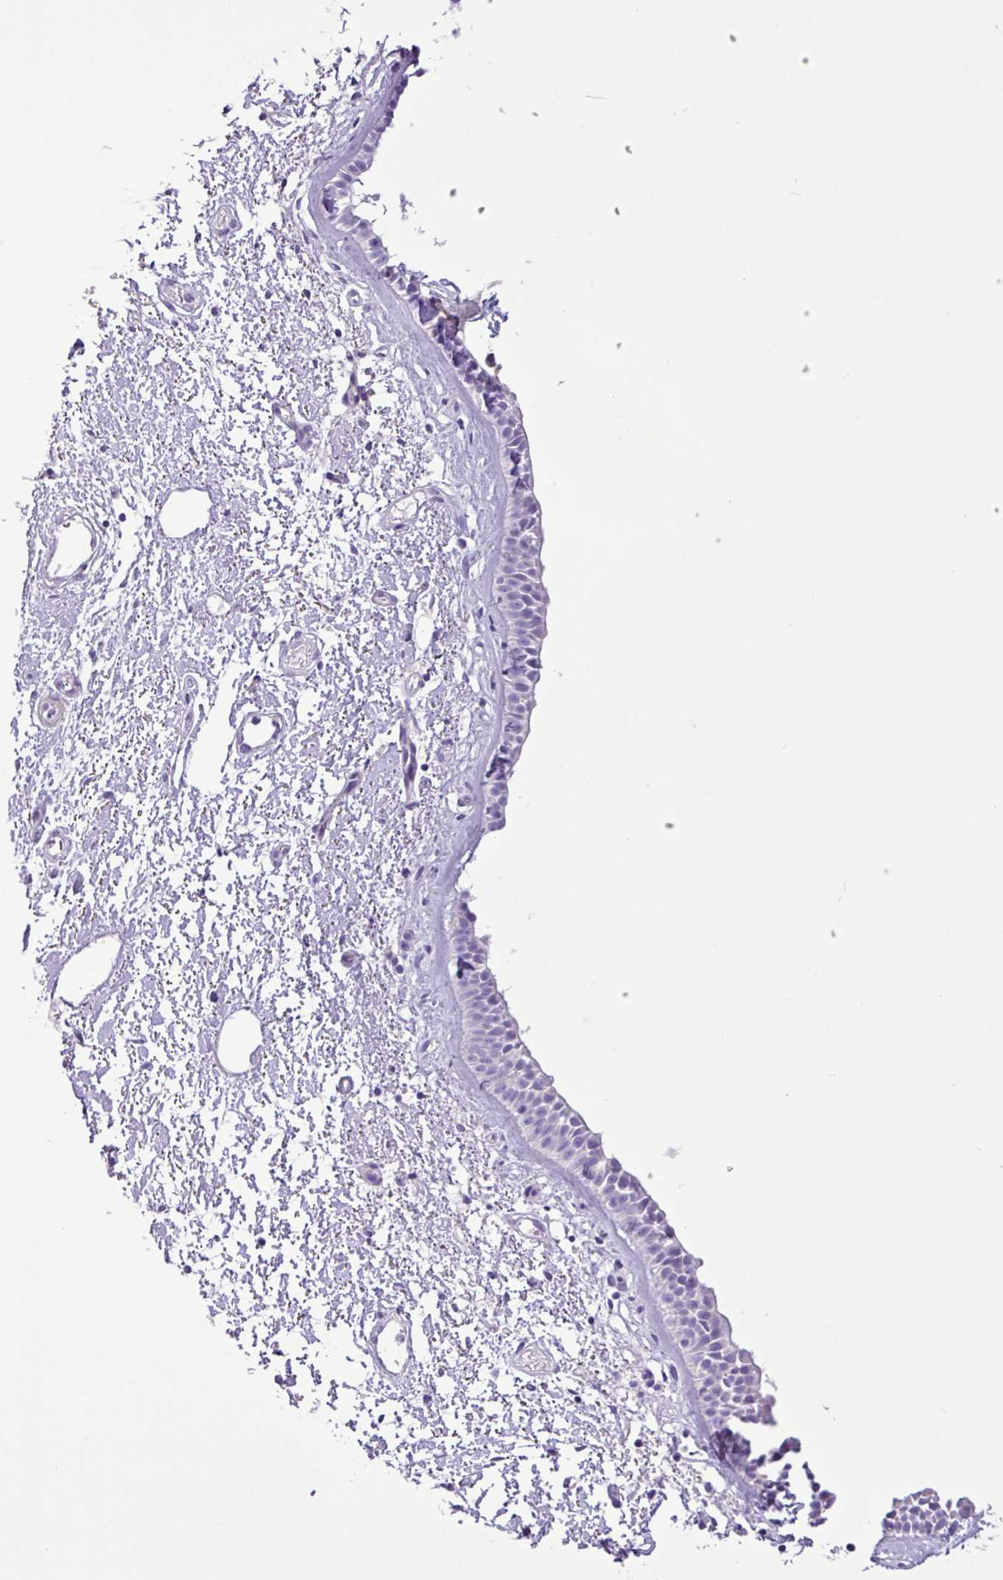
{"staining": {"intensity": "negative", "quantity": "none", "location": "none"}, "tissue": "nasopharynx", "cell_type": "Respiratory epithelial cells", "image_type": "normal", "snomed": [{"axis": "morphology", "description": "Normal tissue, NOS"}, {"axis": "topography", "description": "Cartilage tissue"}, {"axis": "topography", "description": "Nasopharynx"}], "caption": "Immunohistochemical staining of benign nasopharynx demonstrates no significant positivity in respiratory epithelial cells.", "gene": "ZNF334", "patient": {"sex": "male", "age": 56}}